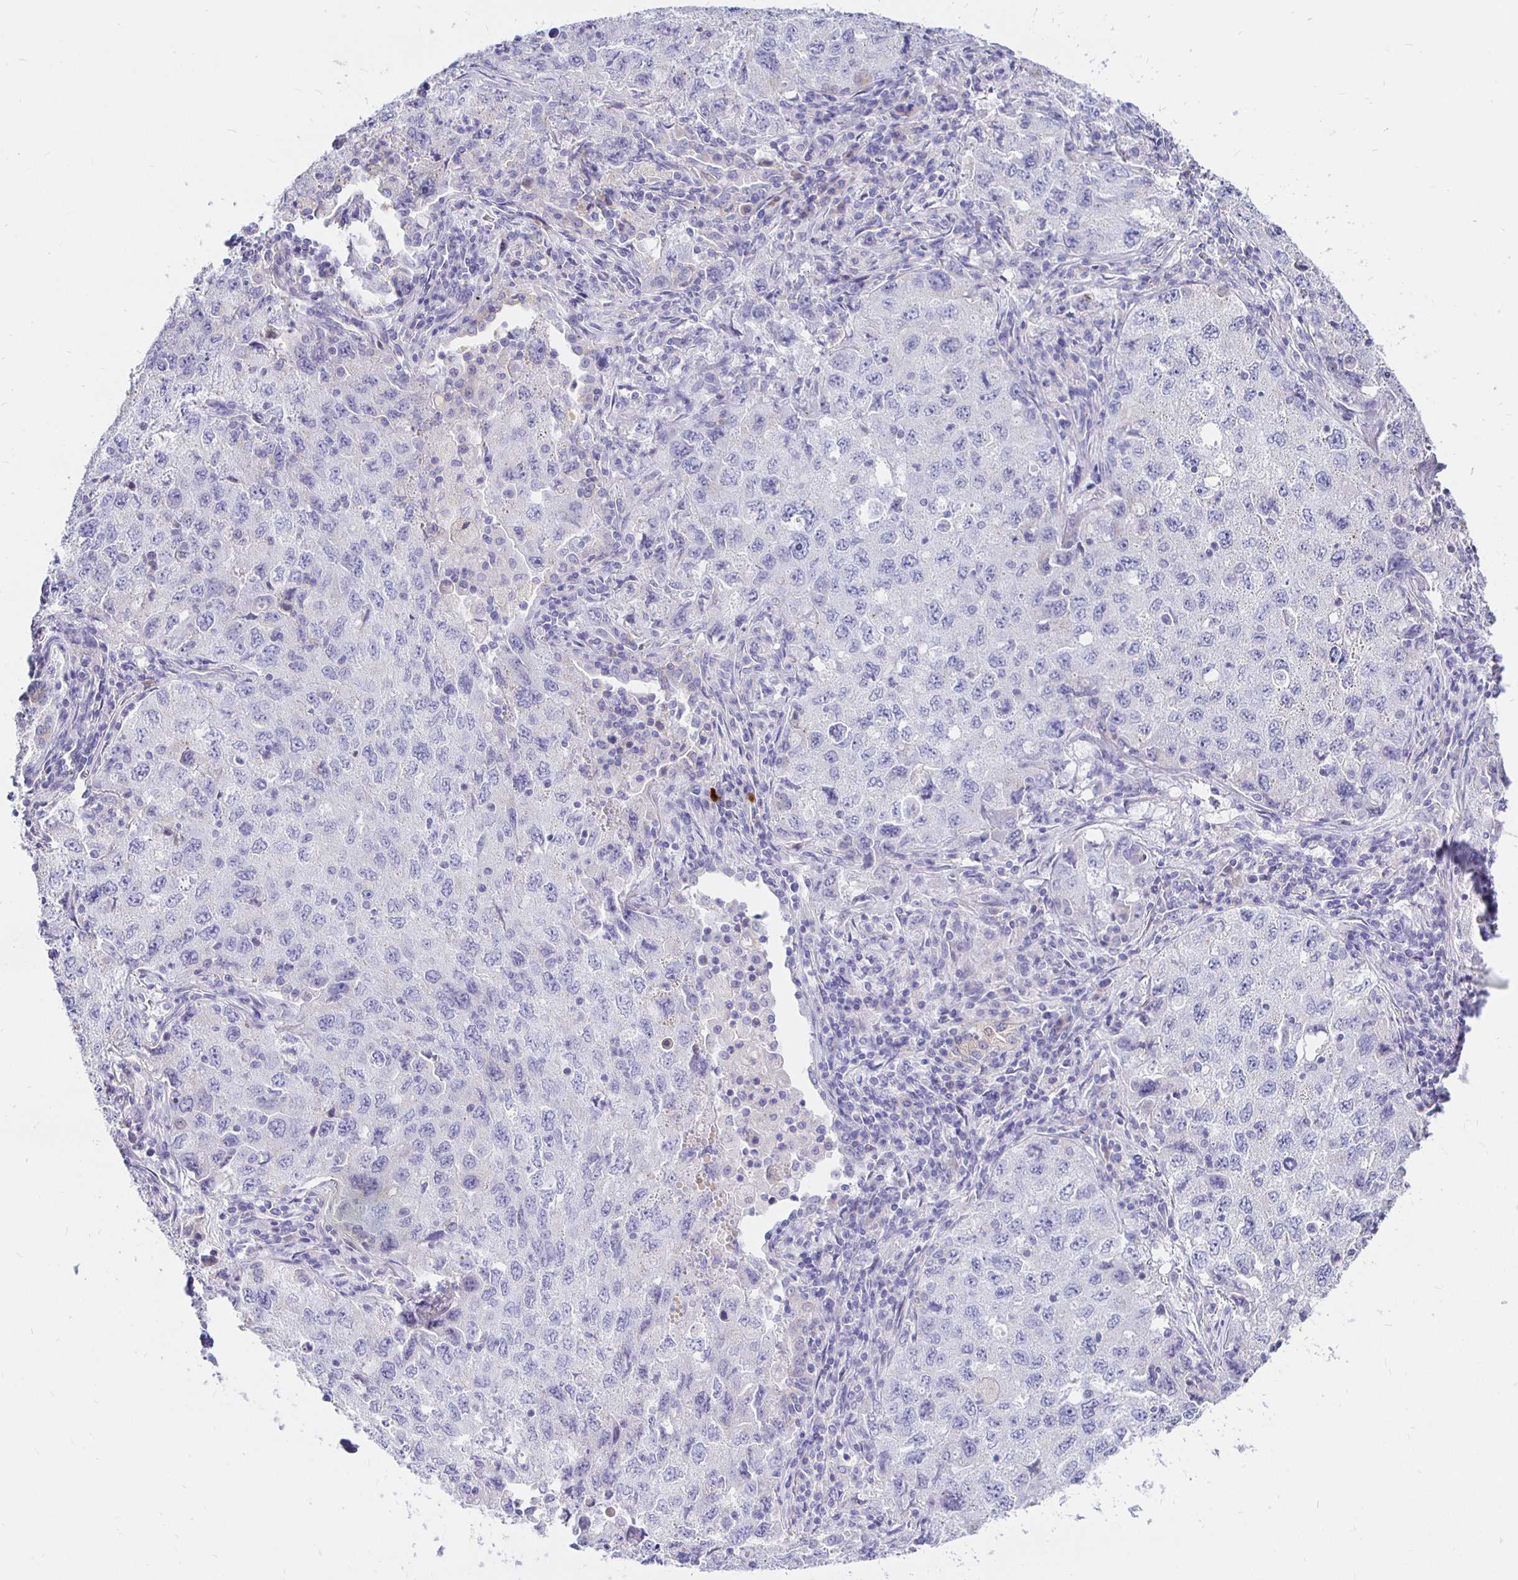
{"staining": {"intensity": "negative", "quantity": "none", "location": "none"}, "tissue": "lung cancer", "cell_type": "Tumor cells", "image_type": "cancer", "snomed": [{"axis": "morphology", "description": "Adenocarcinoma, NOS"}, {"axis": "topography", "description": "Lung"}], "caption": "Immunohistochemistry photomicrograph of neoplastic tissue: adenocarcinoma (lung) stained with DAB (3,3'-diaminobenzidine) demonstrates no significant protein positivity in tumor cells. The staining is performed using DAB (3,3'-diaminobenzidine) brown chromogen with nuclei counter-stained in using hematoxylin.", "gene": "NECAB1", "patient": {"sex": "female", "age": 57}}